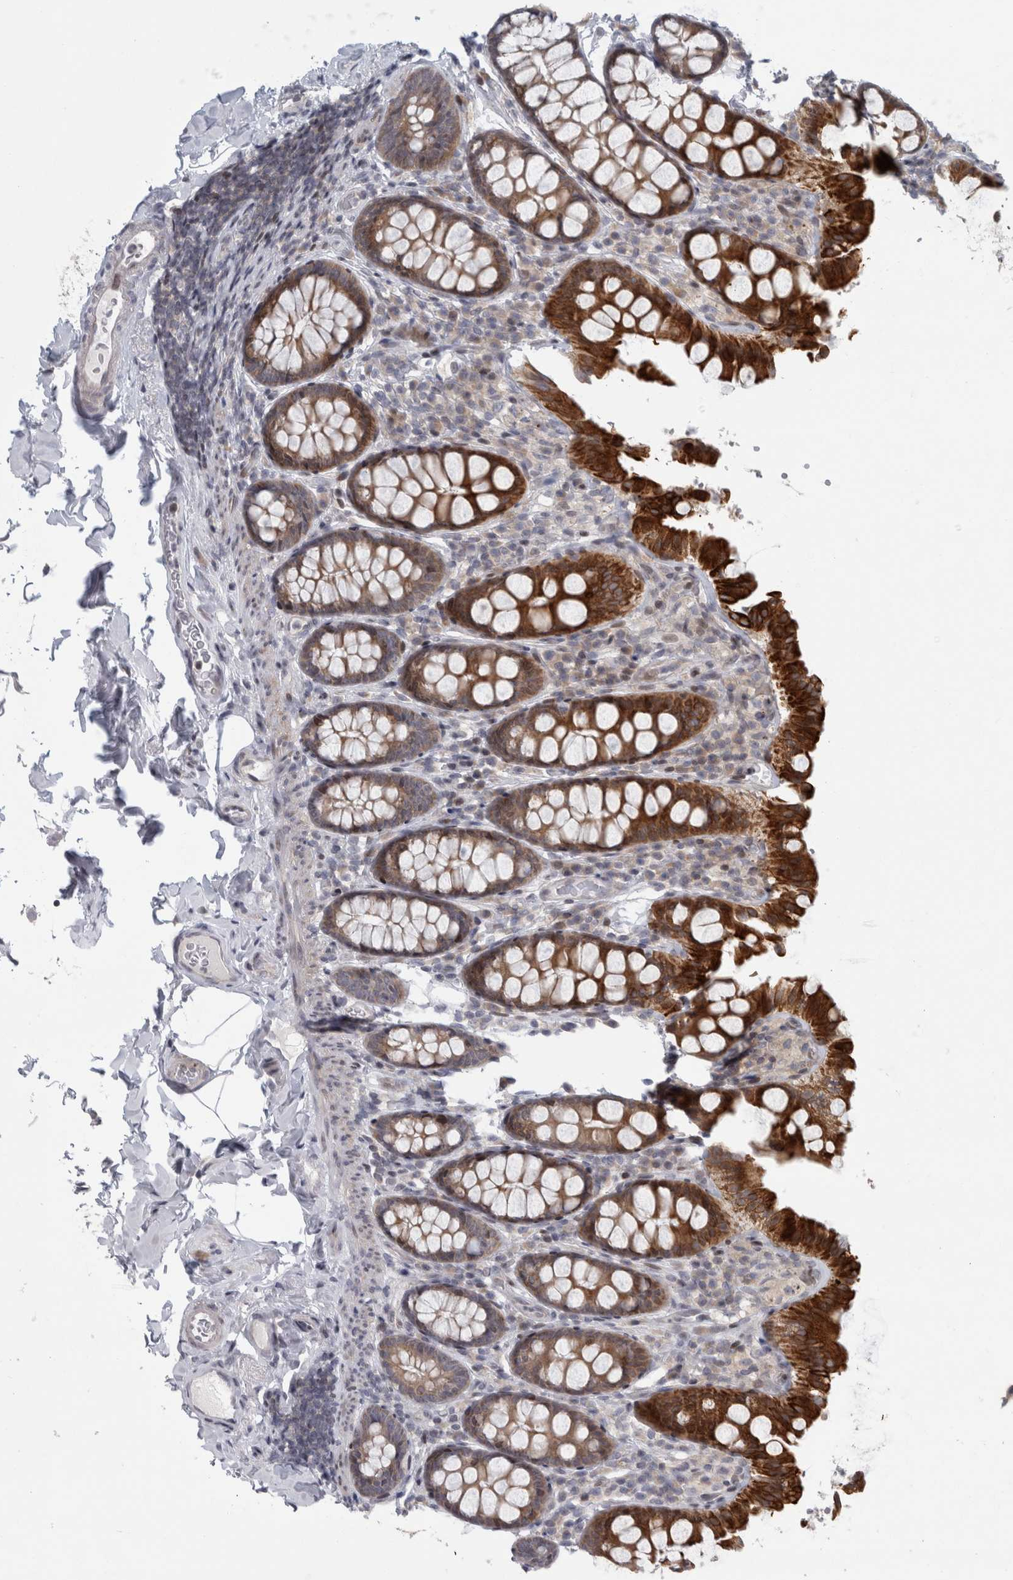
{"staining": {"intensity": "weak", "quantity": "25%-75%", "location": "cytoplasmic/membranous"}, "tissue": "colon", "cell_type": "Endothelial cells", "image_type": "normal", "snomed": [{"axis": "morphology", "description": "Normal tissue, NOS"}, {"axis": "topography", "description": "Colon"}, {"axis": "topography", "description": "Peripheral nerve tissue"}], "caption": "Weak cytoplasmic/membranous positivity is identified in approximately 25%-75% of endothelial cells in benign colon.", "gene": "UTP25", "patient": {"sex": "female", "age": 61}}